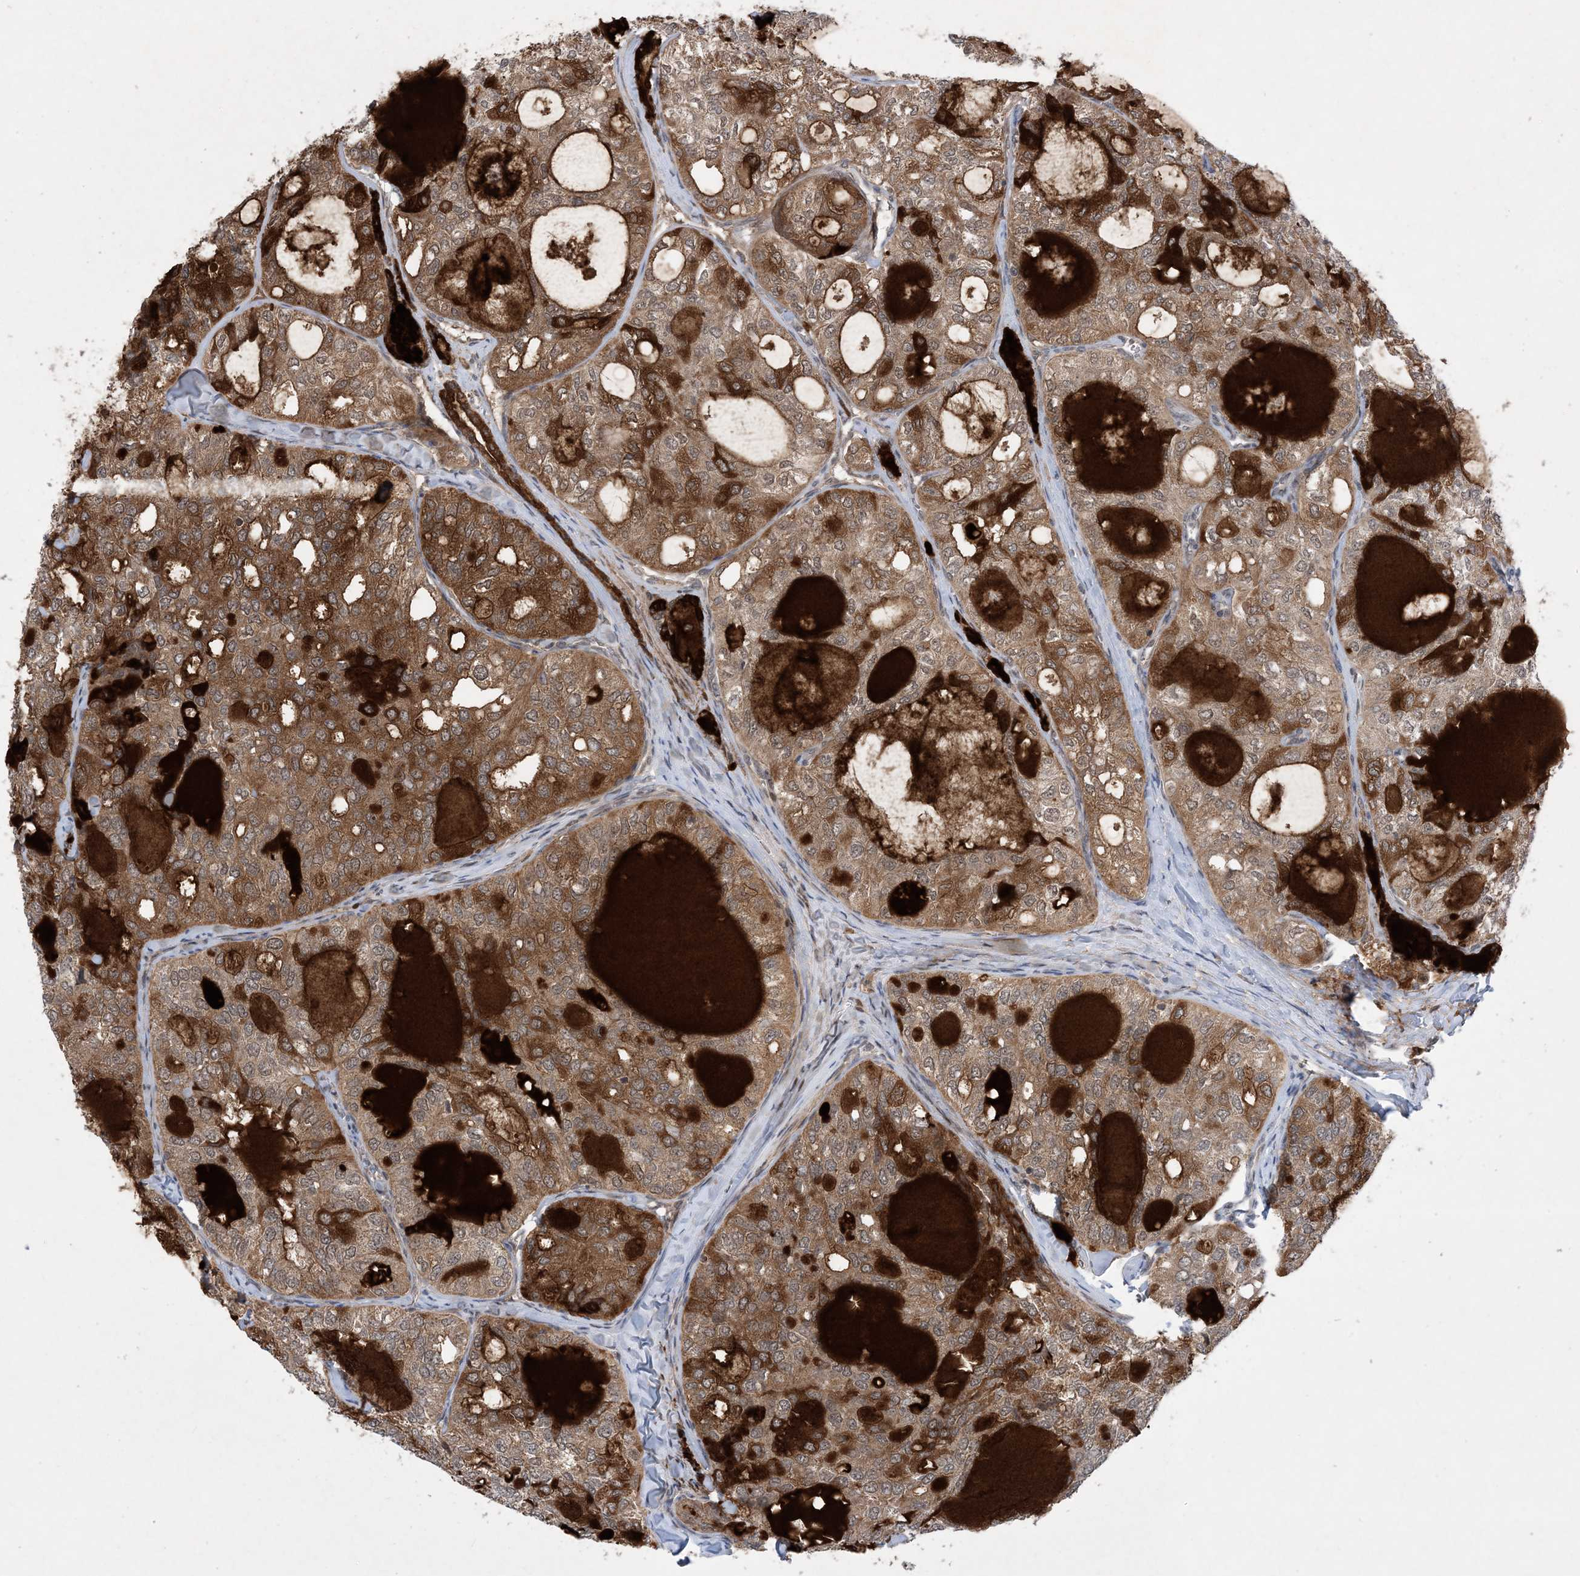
{"staining": {"intensity": "moderate", "quantity": ">75%", "location": "cytoplasmic/membranous"}, "tissue": "thyroid cancer", "cell_type": "Tumor cells", "image_type": "cancer", "snomed": [{"axis": "morphology", "description": "Follicular adenoma carcinoma, NOS"}, {"axis": "topography", "description": "Thyroid gland"}], "caption": "Tumor cells demonstrate medium levels of moderate cytoplasmic/membranous staining in approximately >75% of cells in human thyroid follicular adenoma carcinoma.", "gene": "HEMK1", "patient": {"sex": "male", "age": 75}}